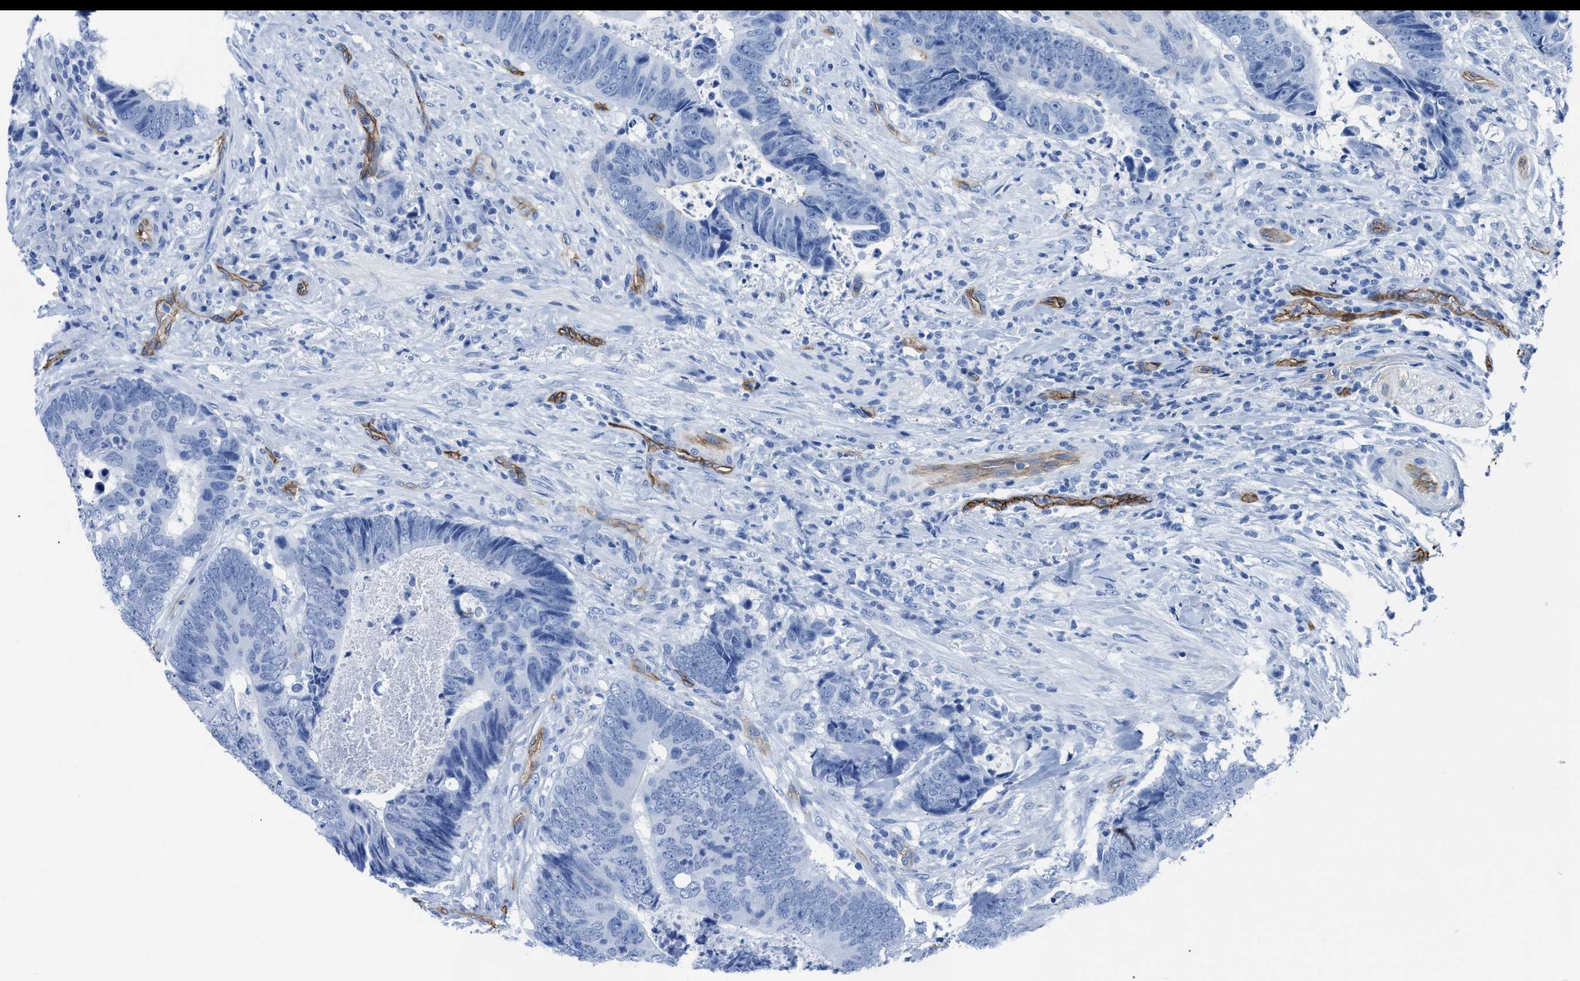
{"staining": {"intensity": "negative", "quantity": "none", "location": "none"}, "tissue": "colorectal cancer", "cell_type": "Tumor cells", "image_type": "cancer", "snomed": [{"axis": "morphology", "description": "Adenocarcinoma, NOS"}, {"axis": "topography", "description": "Colon"}], "caption": "The immunohistochemistry histopathology image has no significant staining in tumor cells of adenocarcinoma (colorectal) tissue.", "gene": "AQP1", "patient": {"sex": "male", "age": 56}}